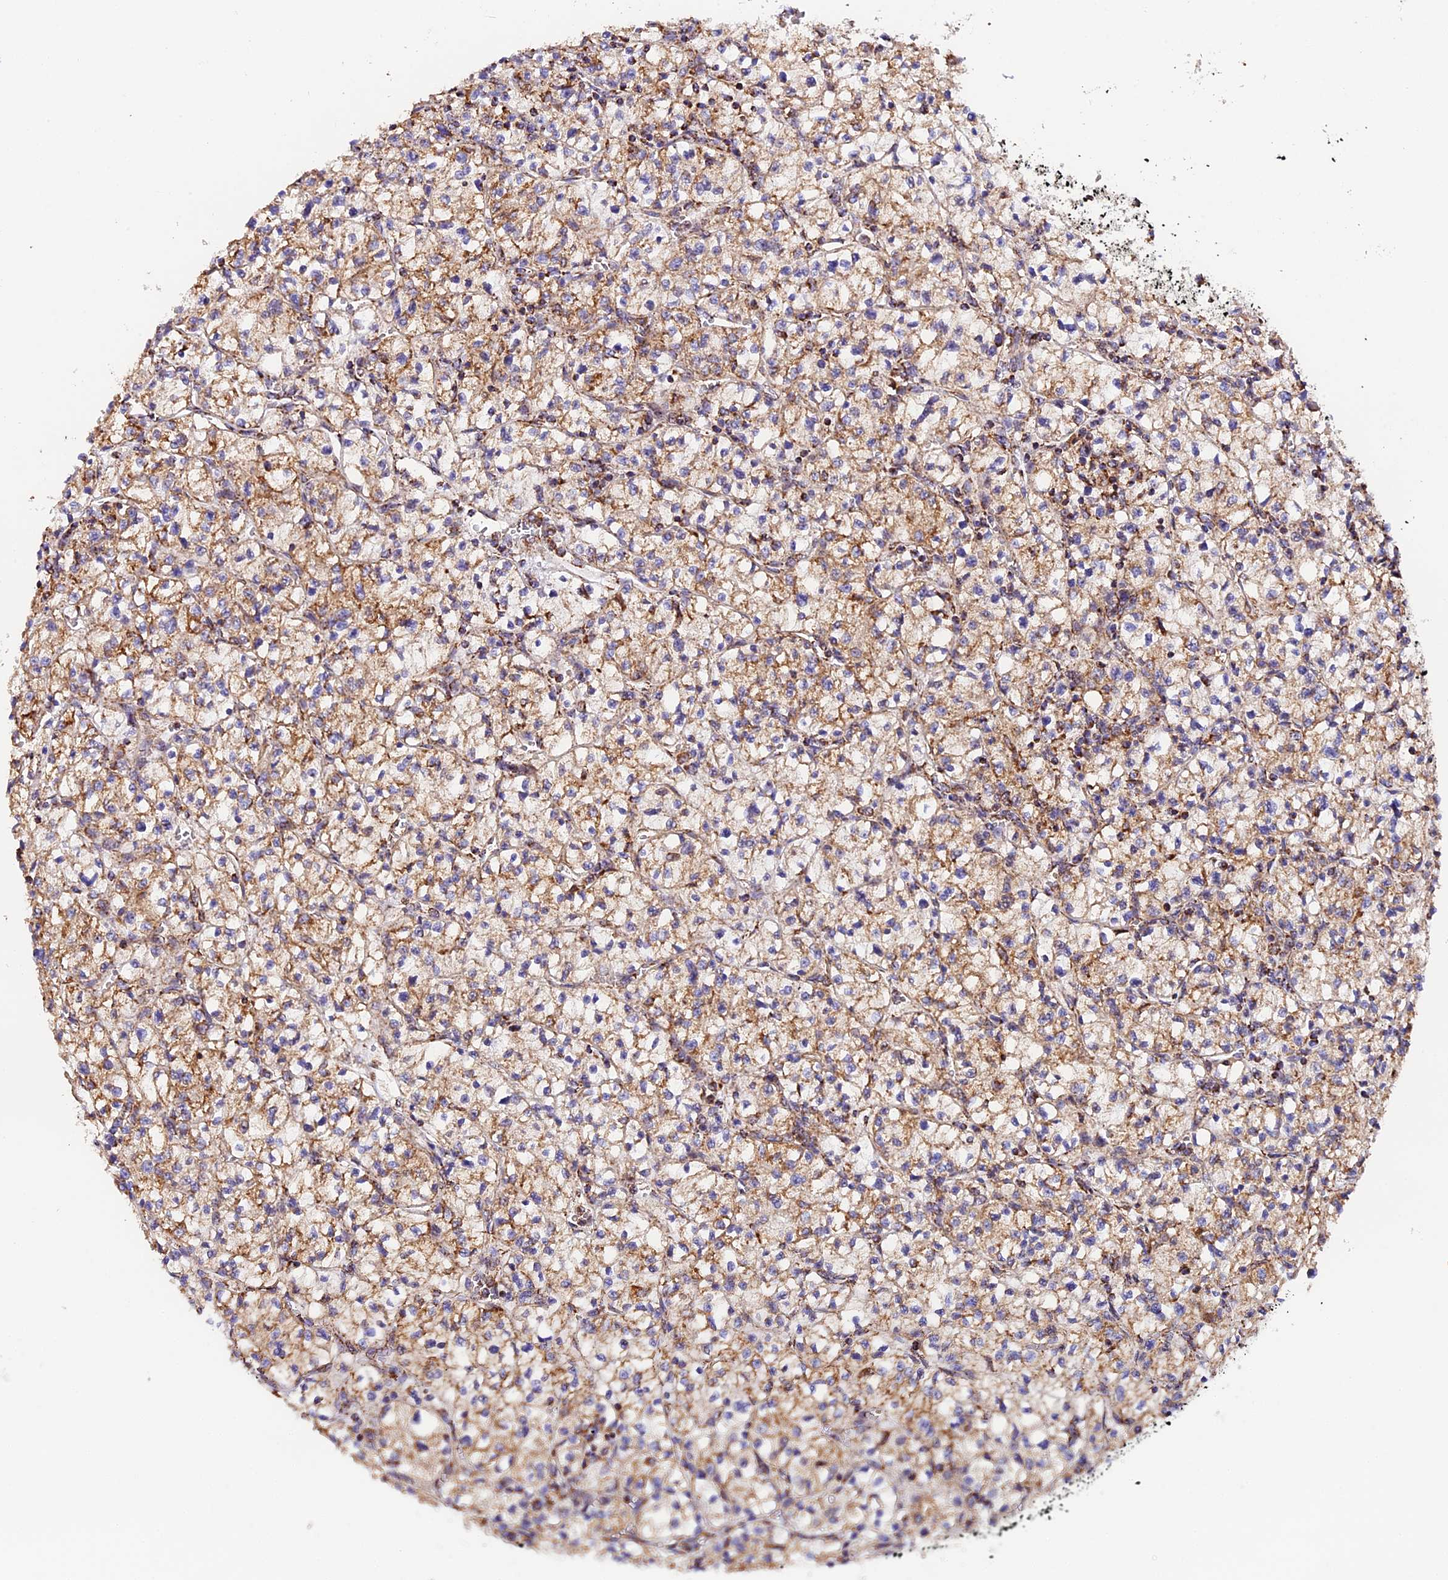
{"staining": {"intensity": "moderate", "quantity": ">75%", "location": "cytoplasmic/membranous"}, "tissue": "renal cancer", "cell_type": "Tumor cells", "image_type": "cancer", "snomed": [{"axis": "morphology", "description": "Adenocarcinoma, NOS"}, {"axis": "topography", "description": "Kidney"}], "caption": "Protein expression analysis of human renal cancer (adenocarcinoma) reveals moderate cytoplasmic/membranous staining in approximately >75% of tumor cells.", "gene": "NDUFA8", "patient": {"sex": "female", "age": 64}}